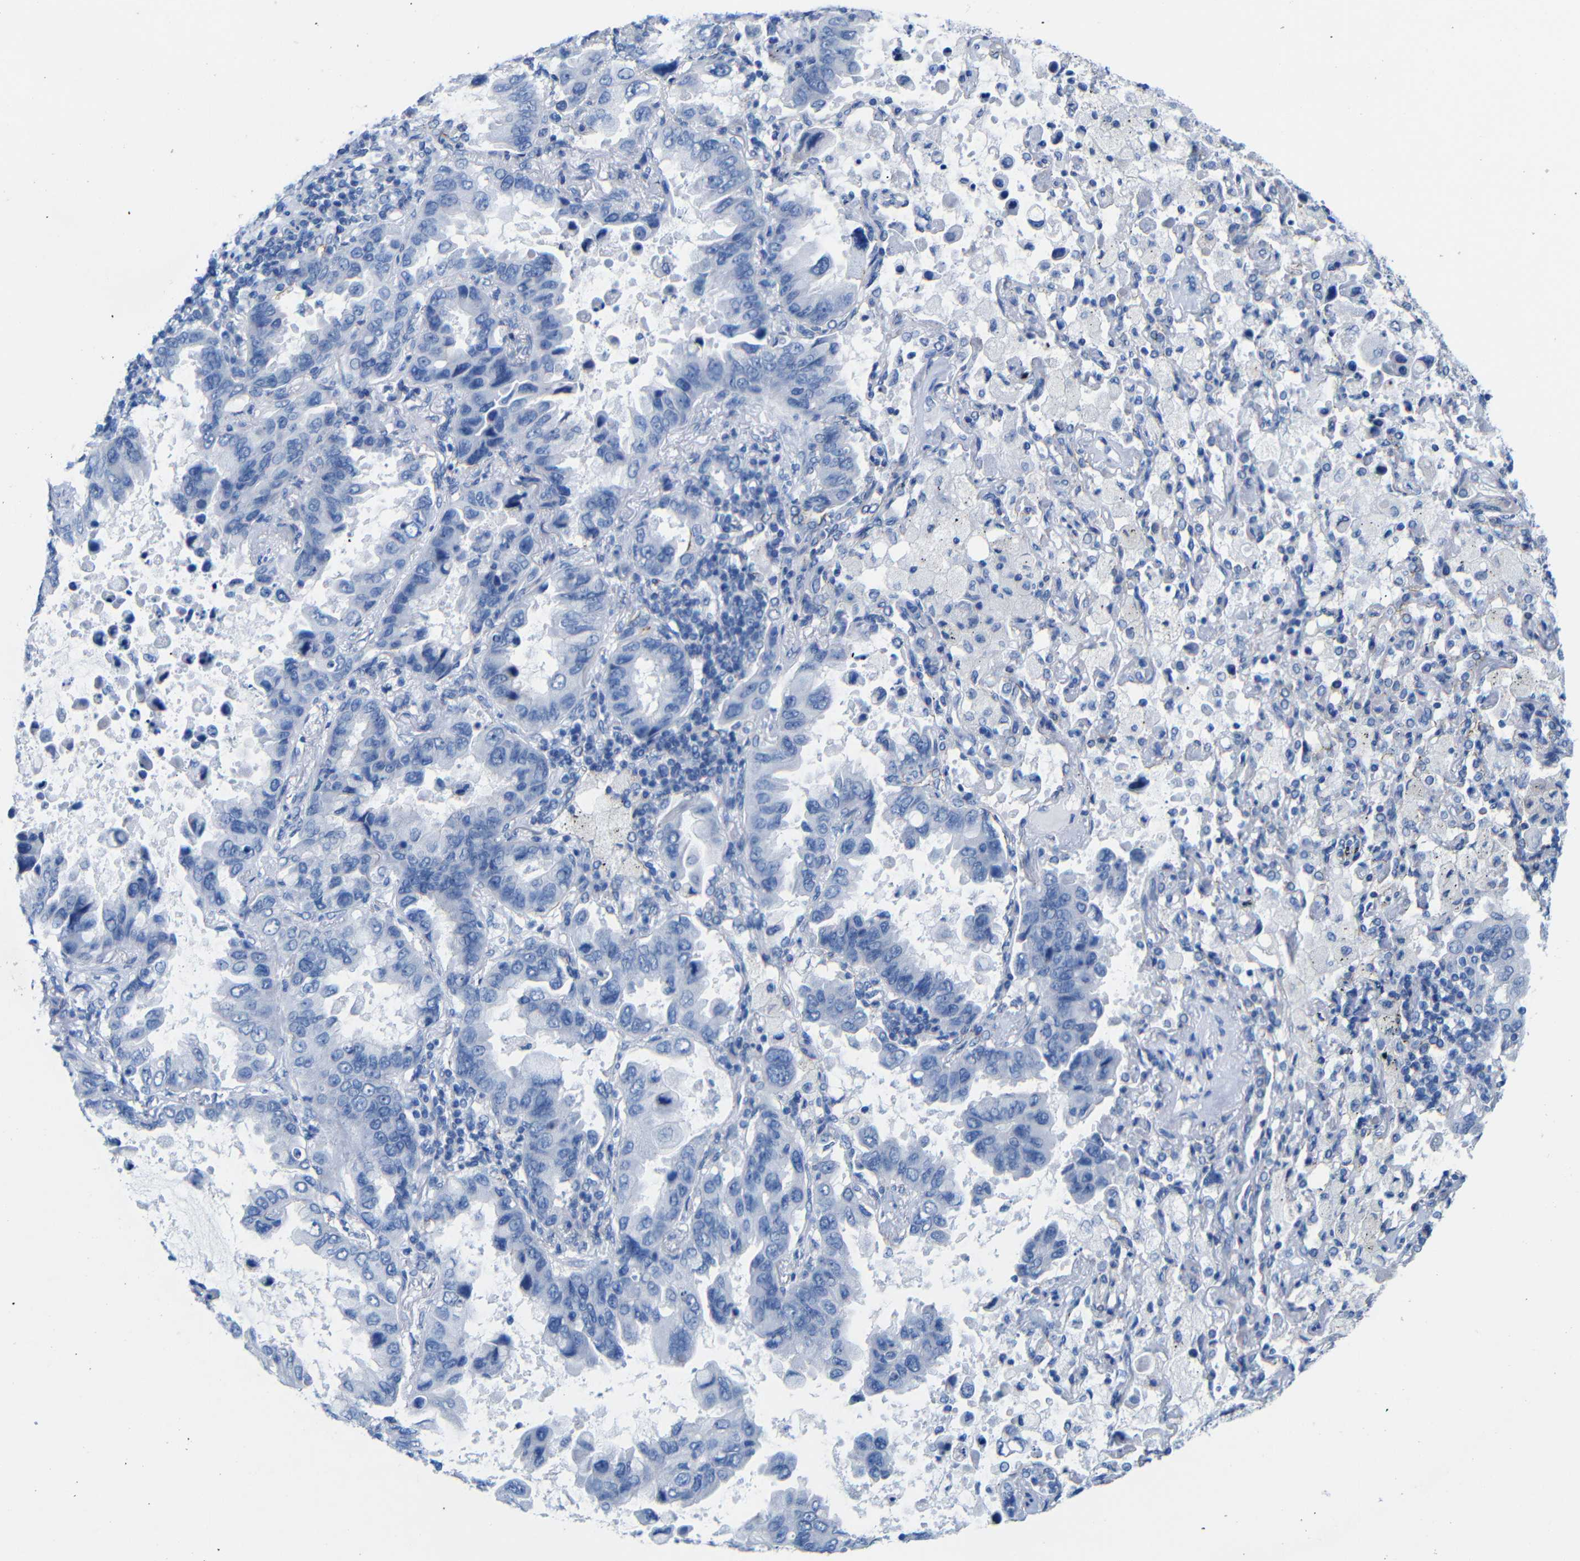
{"staining": {"intensity": "negative", "quantity": "none", "location": "none"}, "tissue": "lung cancer", "cell_type": "Tumor cells", "image_type": "cancer", "snomed": [{"axis": "morphology", "description": "Adenocarcinoma, NOS"}, {"axis": "topography", "description": "Lung"}], "caption": "High power microscopy image of an IHC micrograph of adenocarcinoma (lung), revealing no significant staining in tumor cells. (Stains: DAB (3,3'-diaminobenzidine) immunohistochemistry (IHC) with hematoxylin counter stain, Microscopy: brightfield microscopy at high magnification).", "gene": "CGNL1", "patient": {"sex": "male", "age": 64}}